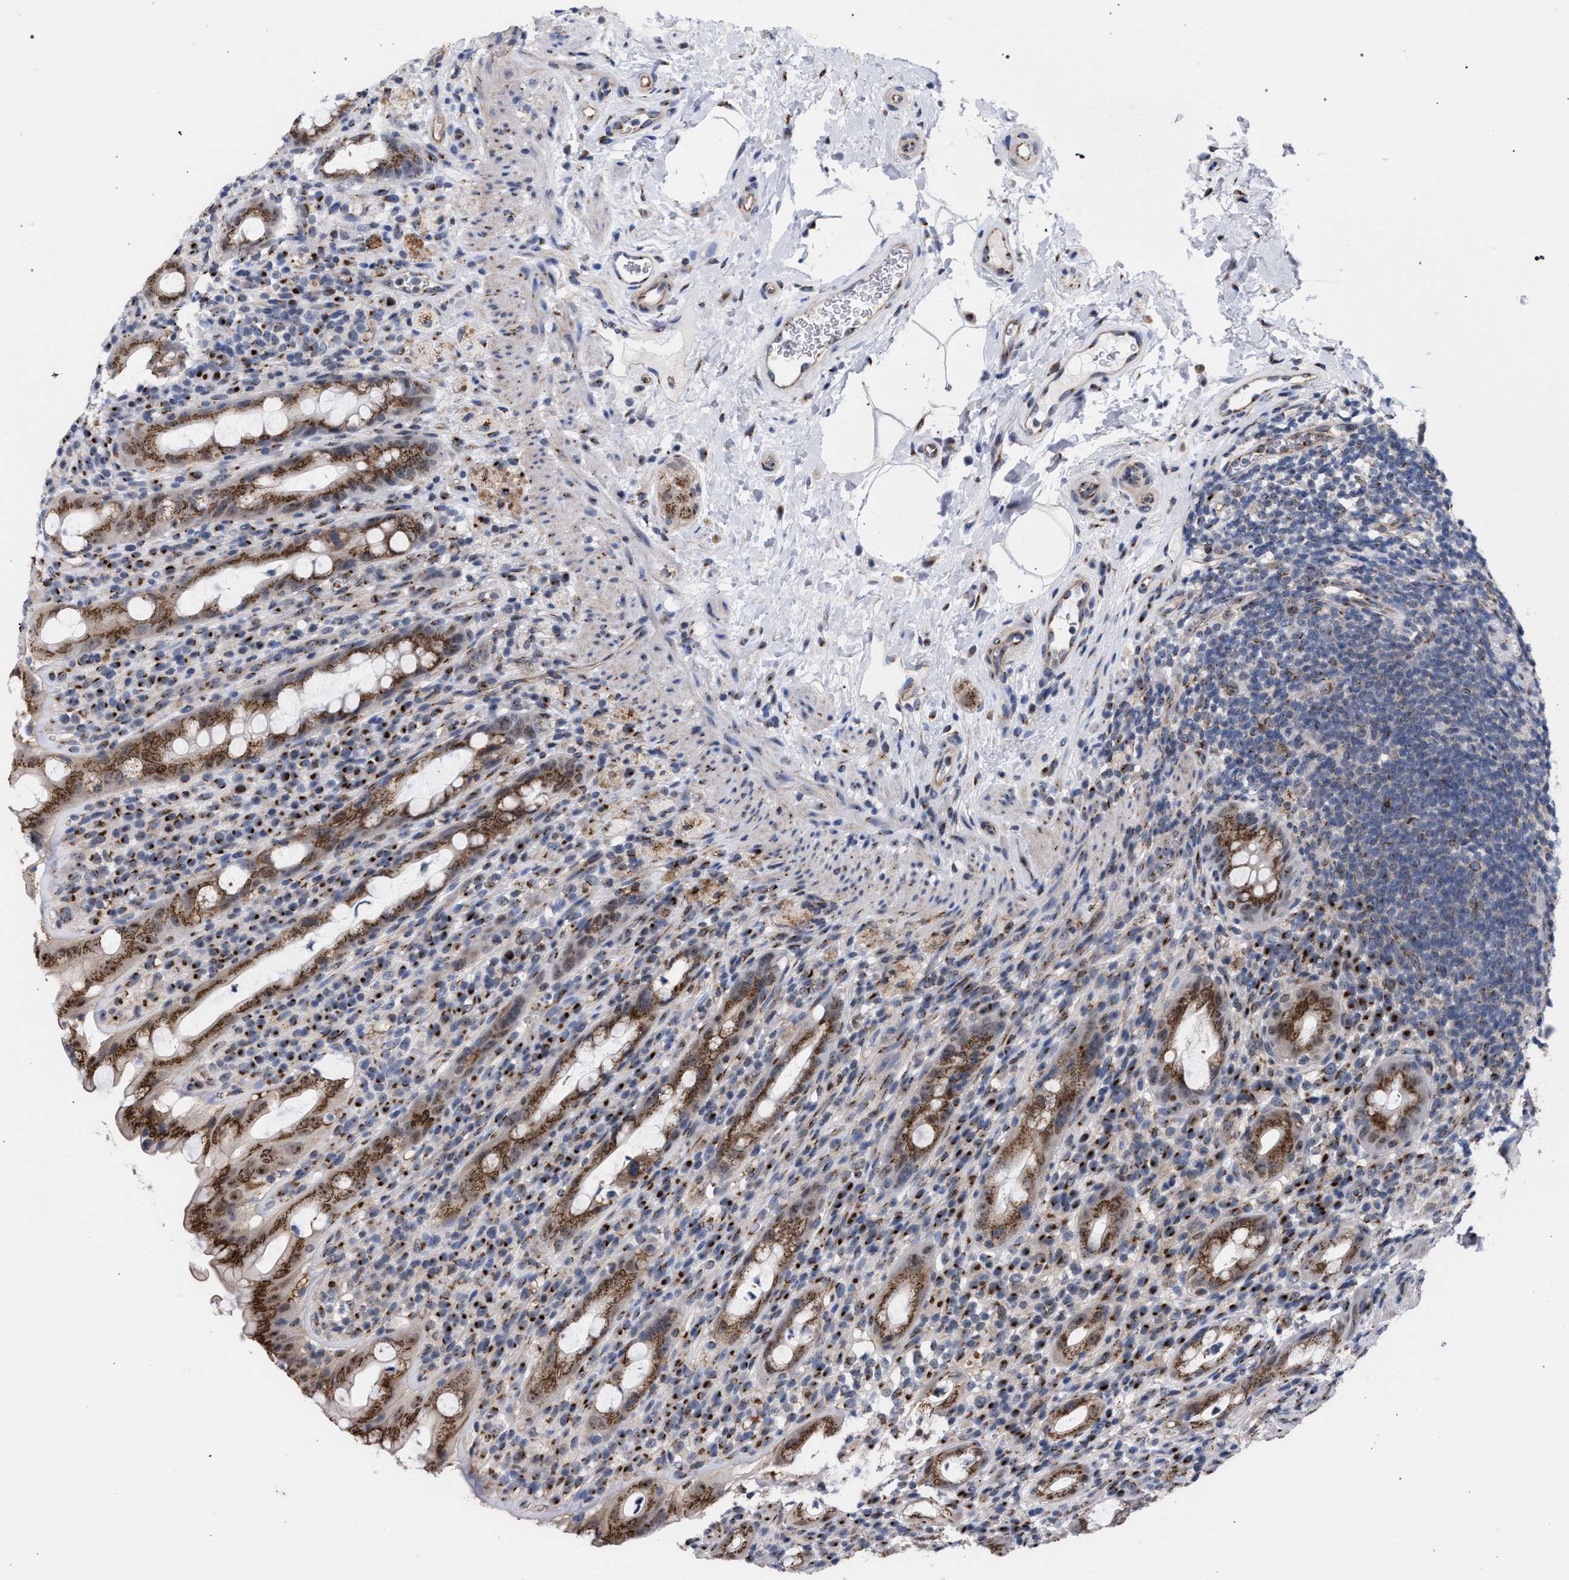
{"staining": {"intensity": "moderate", "quantity": ">75%", "location": "cytoplasmic/membranous"}, "tissue": "rectum", "cell_type": "Glandular cells", "image_type": "normal", "snomed": [{"axis": "morphology", "description": "Normal tissue, NOS"}, {"axis": "topography", "description": "Rectum"}], "caption": "Protein expression analysis of normal rectum displays moderate cytoplasmic/membranous positivity in about >75% of glandular cells.", "gene": "GOLGA2", "patient": {"sex": "male", "age": 44}}